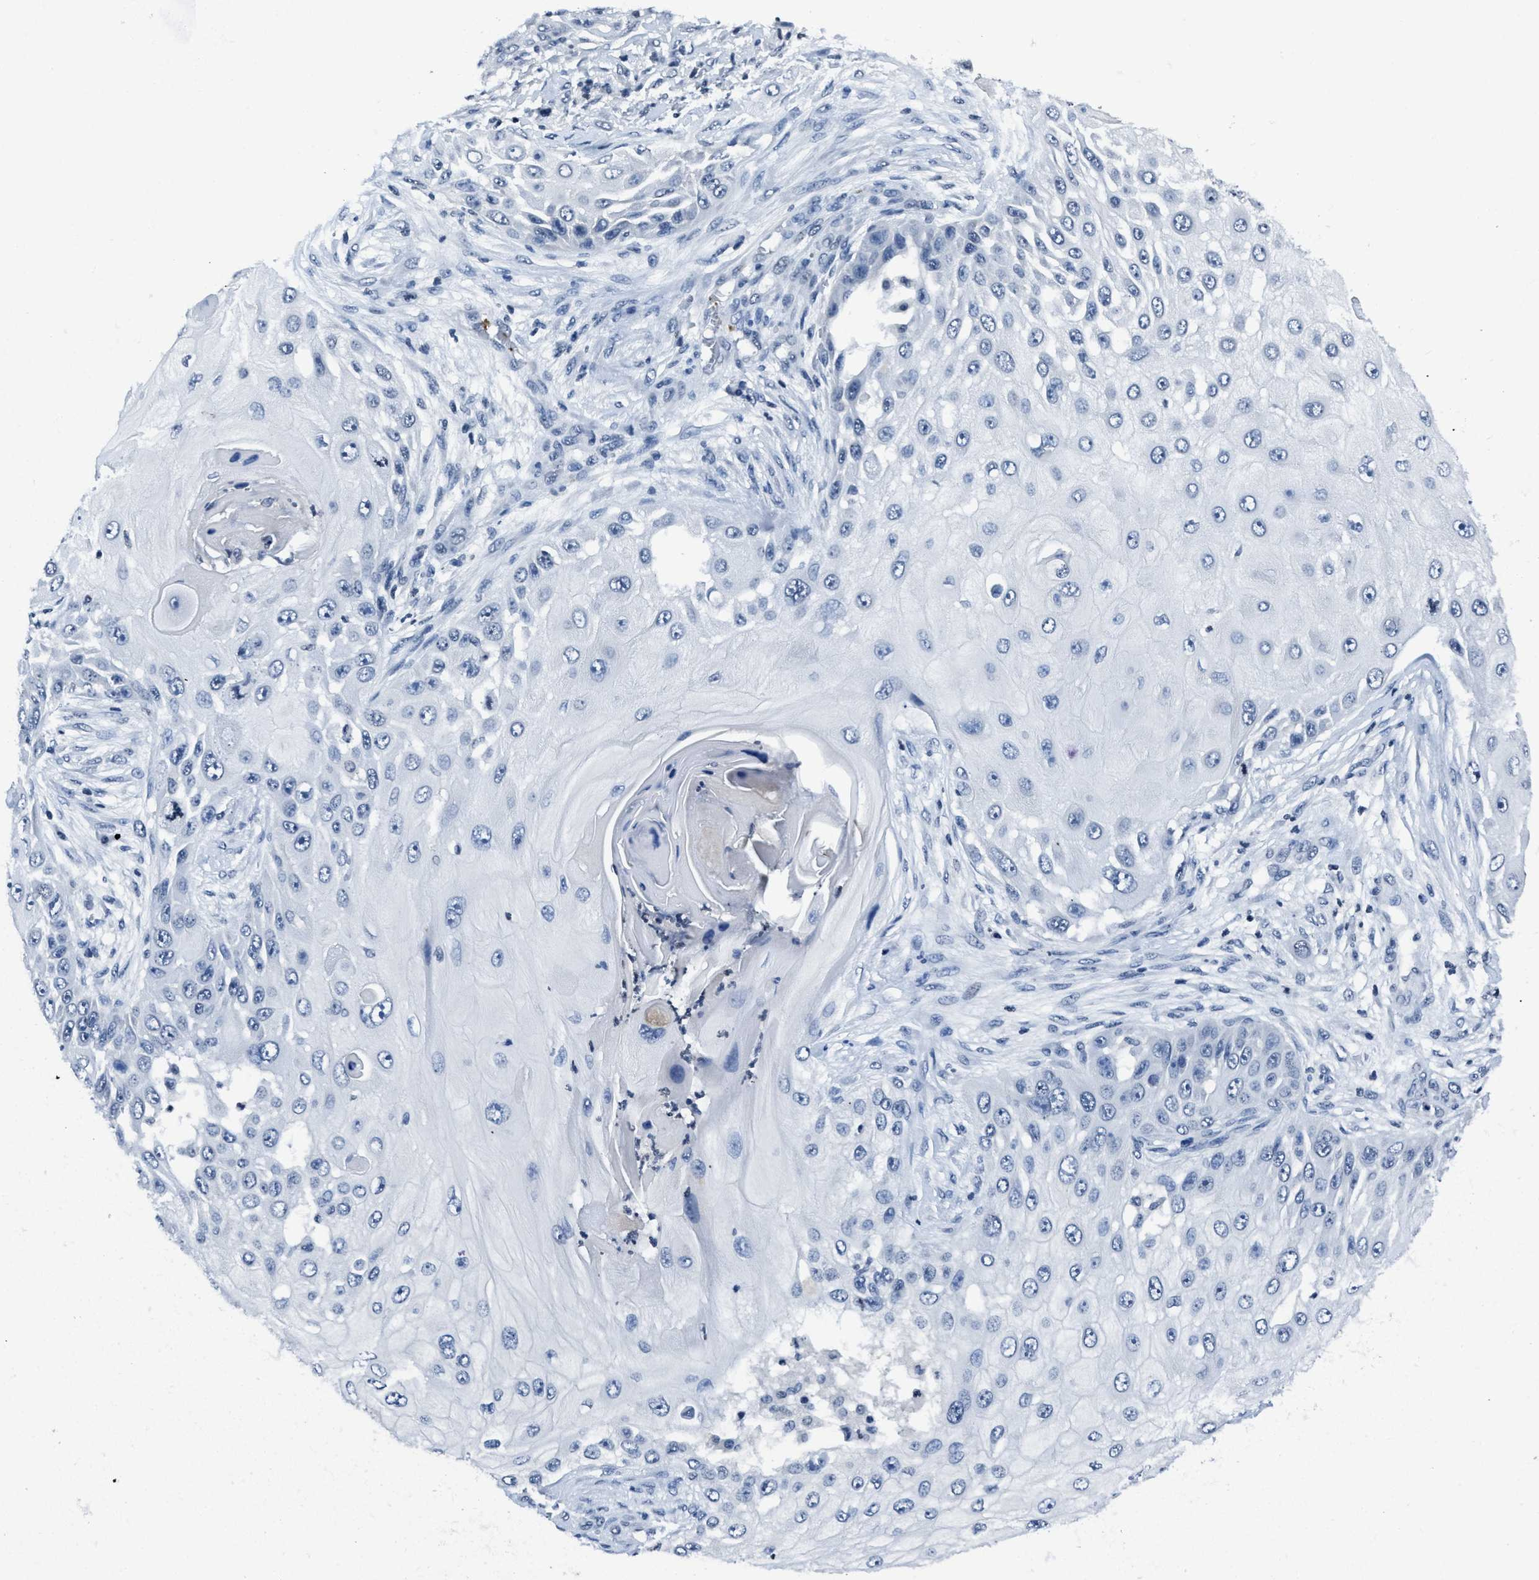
{"staining": {"intensity": "negative", "quantity": "none", "location": "none"}, "tissue": "skin cancer", "cell_type": "Tumor cells", "image_type": "cancer", "snomed": [{"axis": "morphology", "description": "Squamous cell carcinoma, NOS"}, {"axis": "topography", "description": "Skin"}], "caption": "Image shows no significant protein positivity in tumor cells of skin squamous cell carcinoma.", "gene": "ITGA2B", "patient": {"sex": "female", "age": 44}}